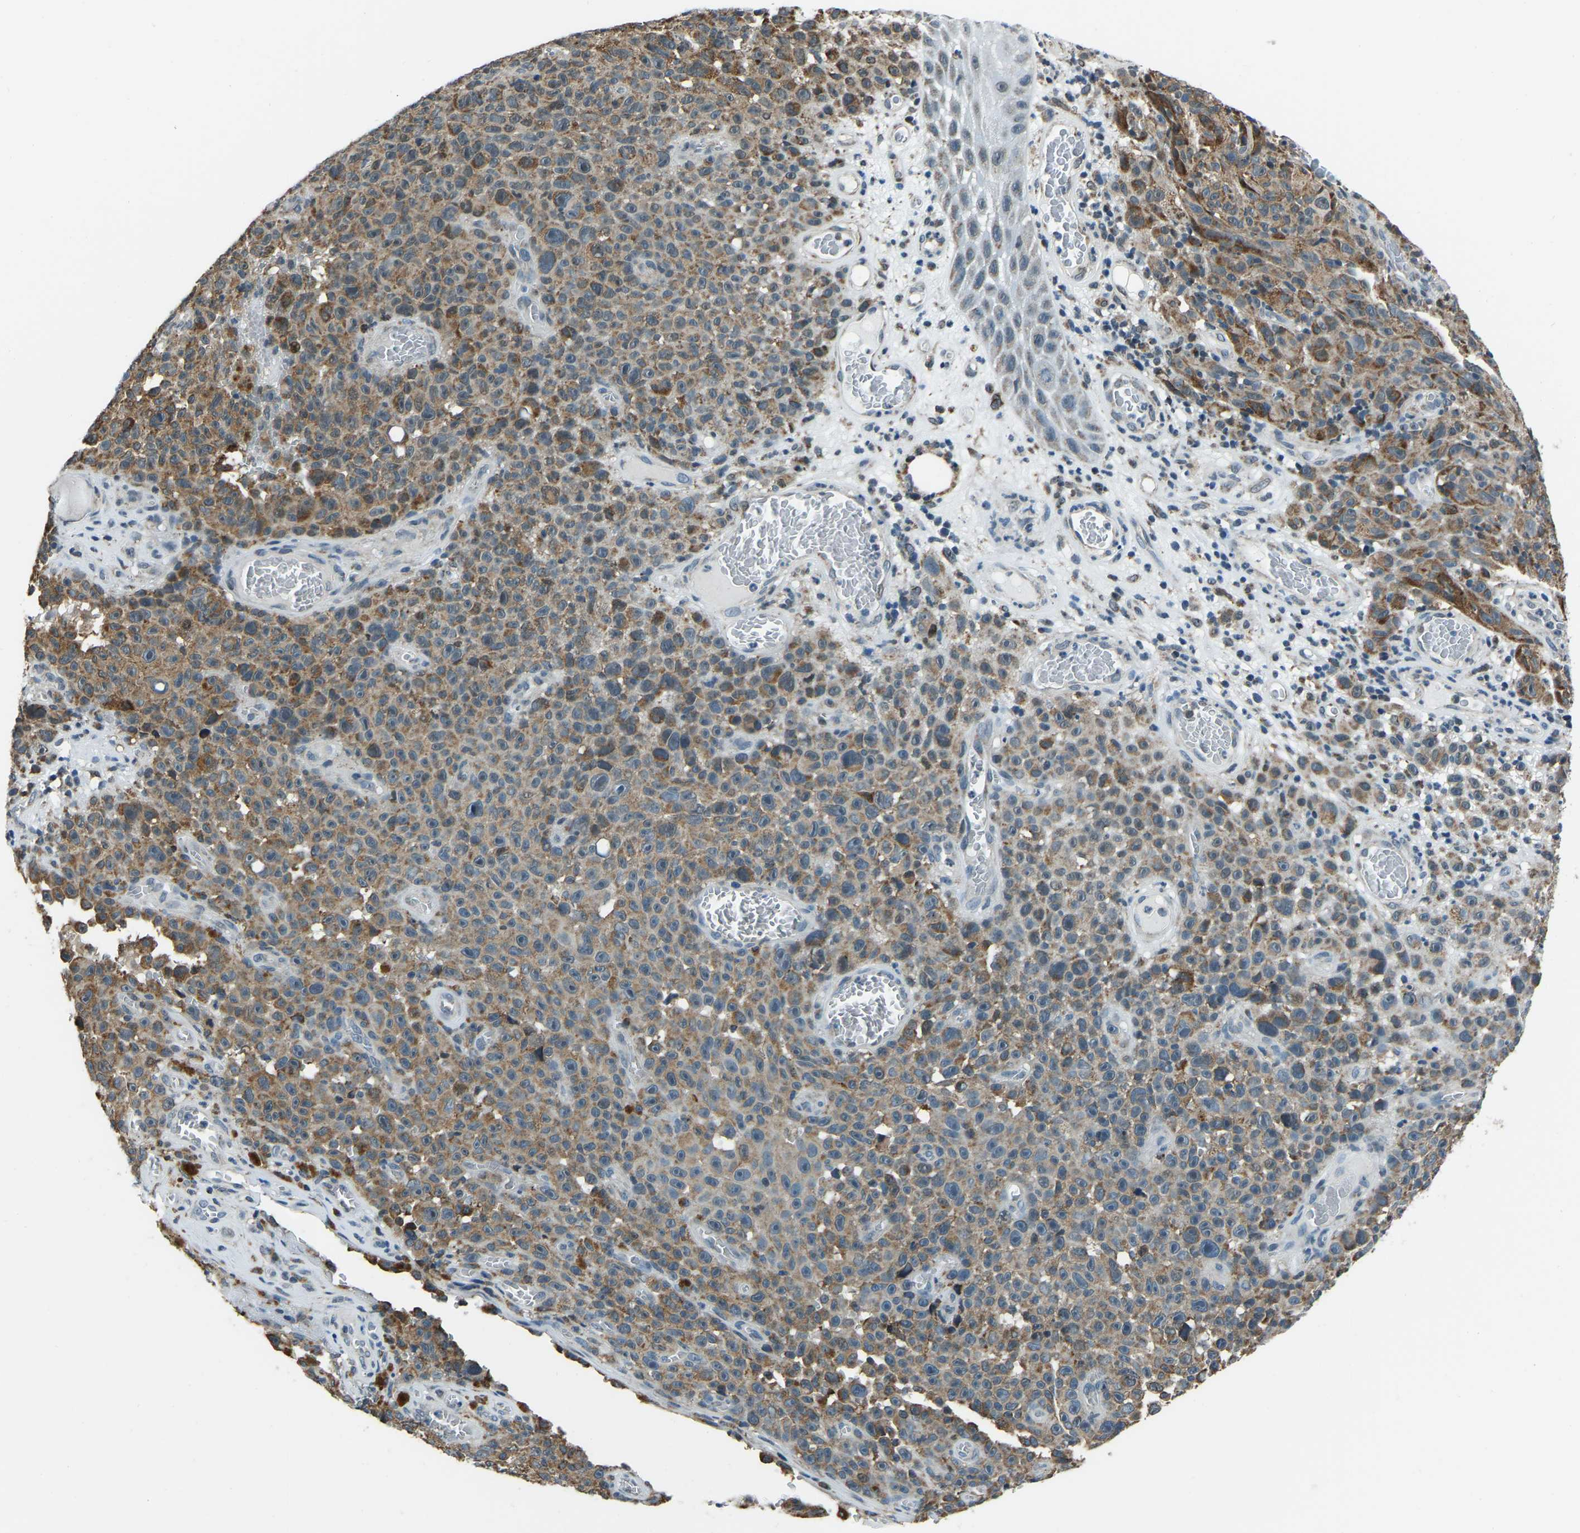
{"staining": {"intensity": "moderate", "quantity": ">75%", "location": "cytoplasmic/membranous"}, "tissue": "melanoma", "cell_type": "Tumor cells", "image_type": "cancer", "snomed": [{"axis": "morphology", "description": "Malignant melanoma, NOS"}, {"axis": "topography", "description": "Skin"}], "caption": "Melanoma stained with a brown dye exhibits moderate cytoplasmic/membranous positive staining in about >75% of tumor cells.", "gene": "RBM33", "patient": {"sex": "female", "age": 82}}